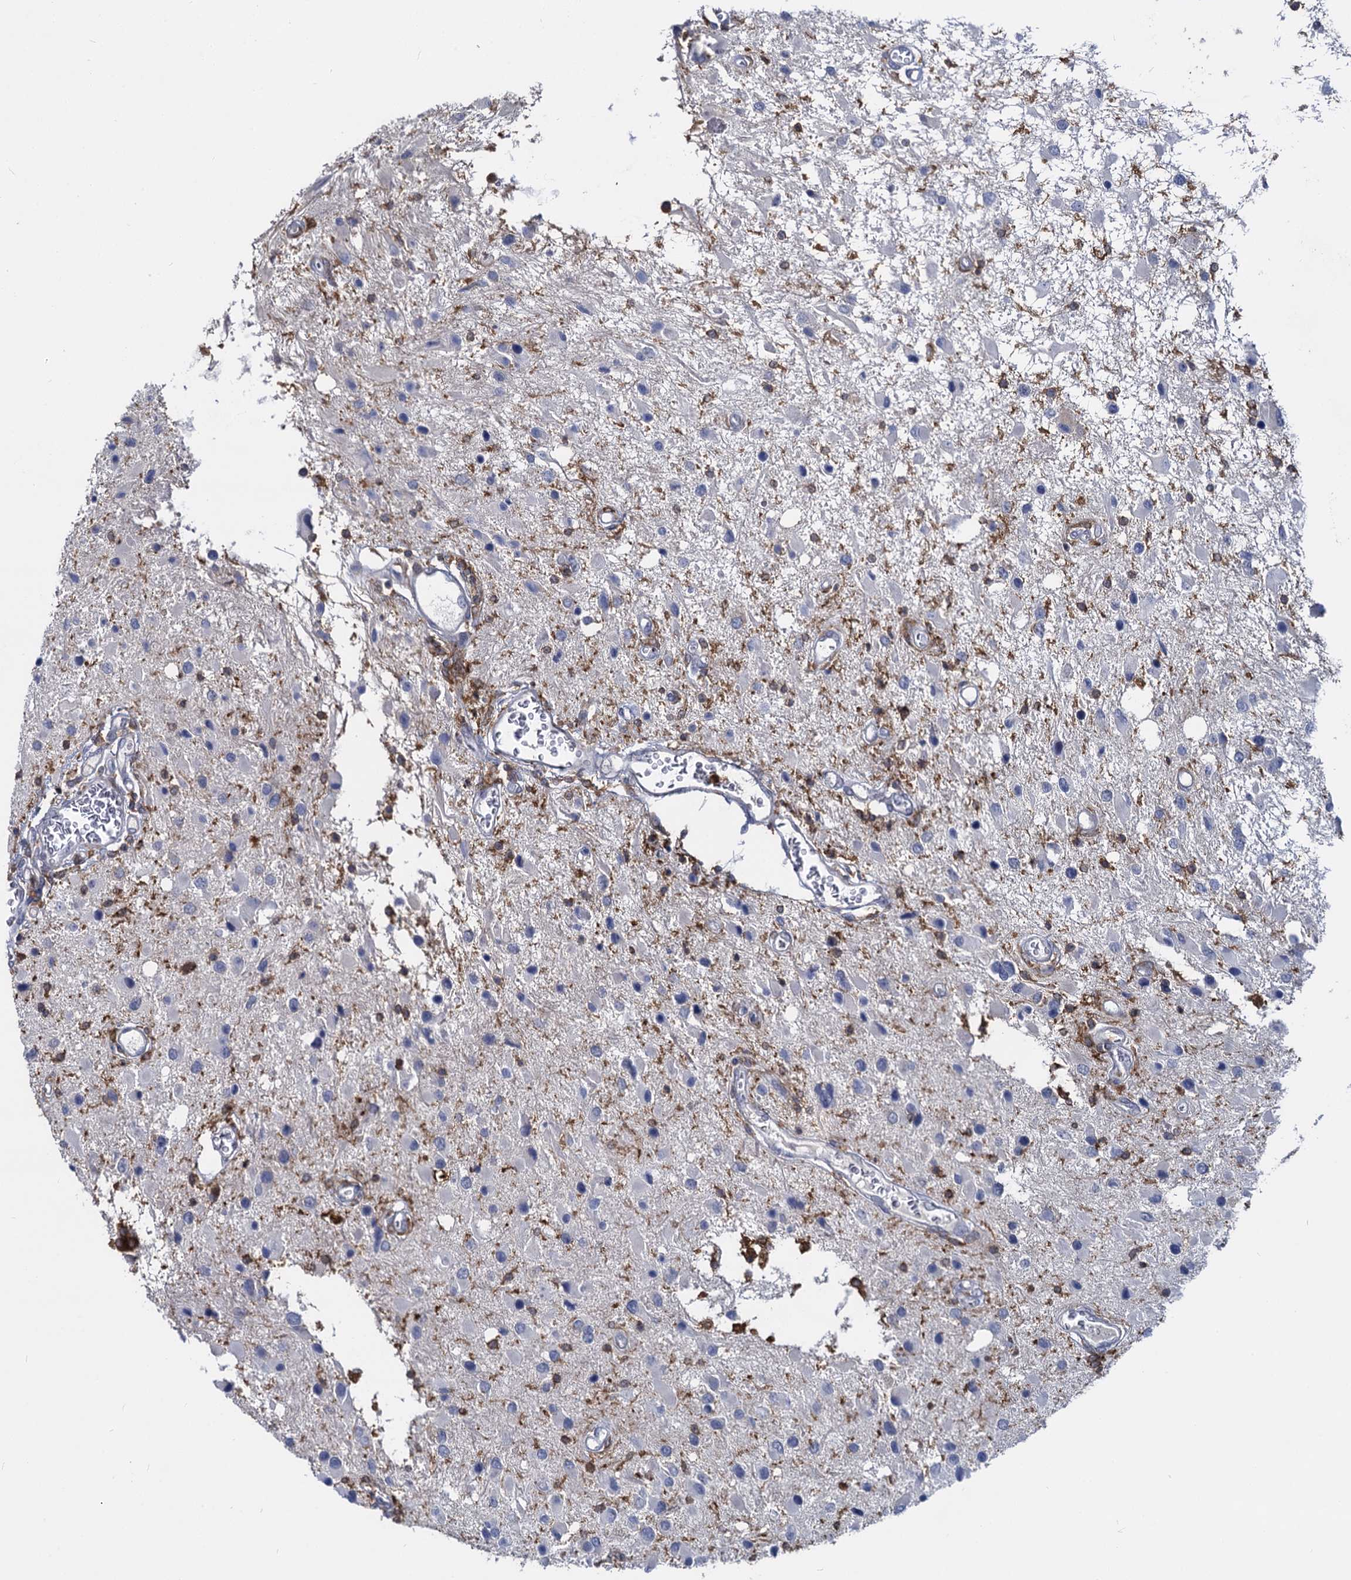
{"staining": {"intensity": "negative", "quantity": "none", "location": "none"}, "tissue": "glioma", "cell_type": "Tumor cells", "image_type": "cancer", "snomed": [{"axis": "morphology", "description": "Glioma, malignant, High grade"}, {"axis": "topography", "description": "Brain"}], "caption": "A micrograph of malignant high-grade glioma stained for a protein displays no brown staining in tumor cells. (Stains: DAB (3,3'-diaminobenzidine) immunohistochemistry (IHC) with hematoxylin counter stain, Microscopy: brightfield microscopy at high magnification).", "gene": "RHOG", "patient": {"sex": "male", "age": 53}}